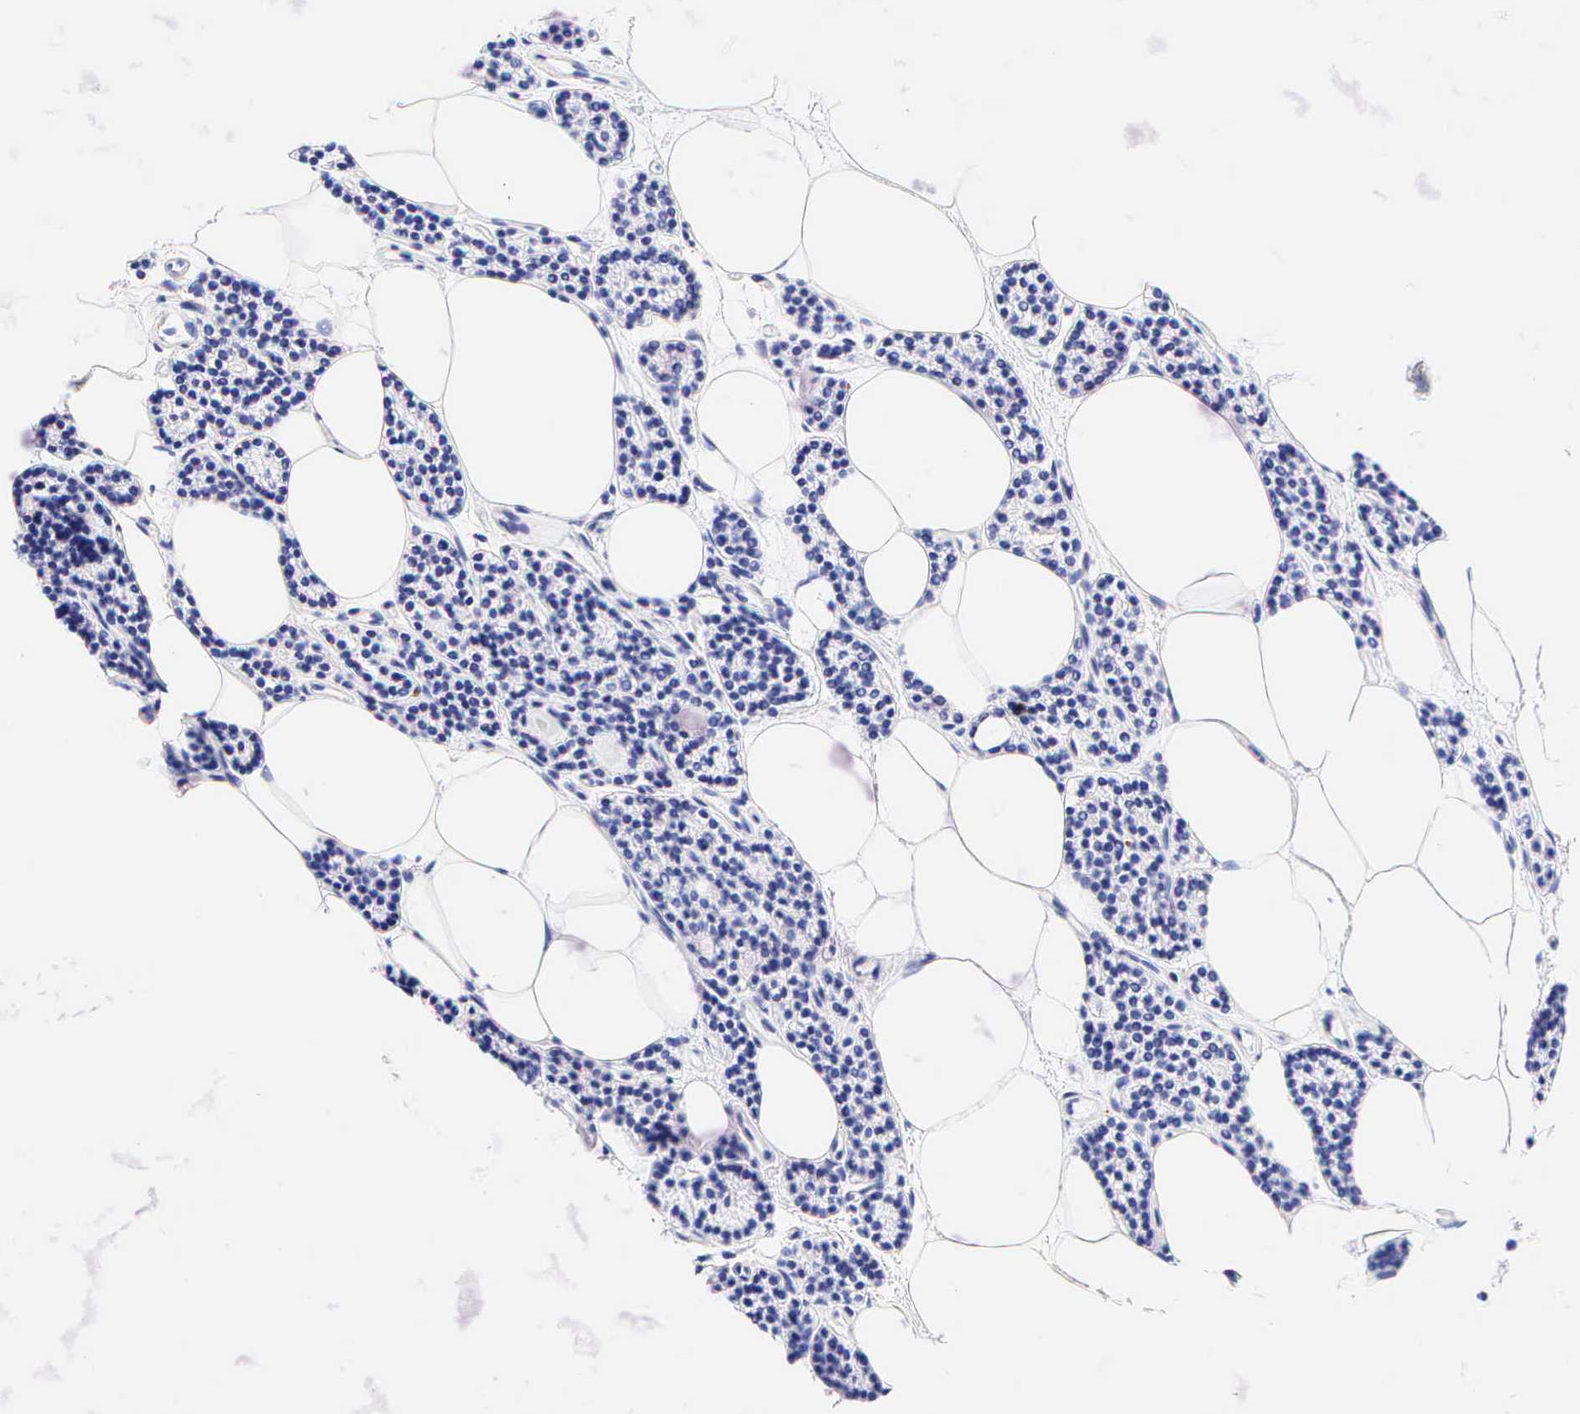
{"staining": {"intensity": "negative", "quantity": "none", "location": "none"}, "tissue": "parathyroid gland", "cell_type": "Glandular cells", "image_type": "normal", "snomed": [{"axis": "morphology", "description": "Normal tissue, NOS"}, {"axis": "topography", "description": "Parathyroid gland"}], "caption": "Glandular cells show no significant protein expression in normal parathyroid gland. The staining was performed using DAB (3,3'-diaminobenzidine) to visualize the protein expression in brown, while the nuclei were stained in blue with hematoxylin (Magnification: 20x).", "gene": "KRT20", "patient": {"sex": "male", "age": 54}}